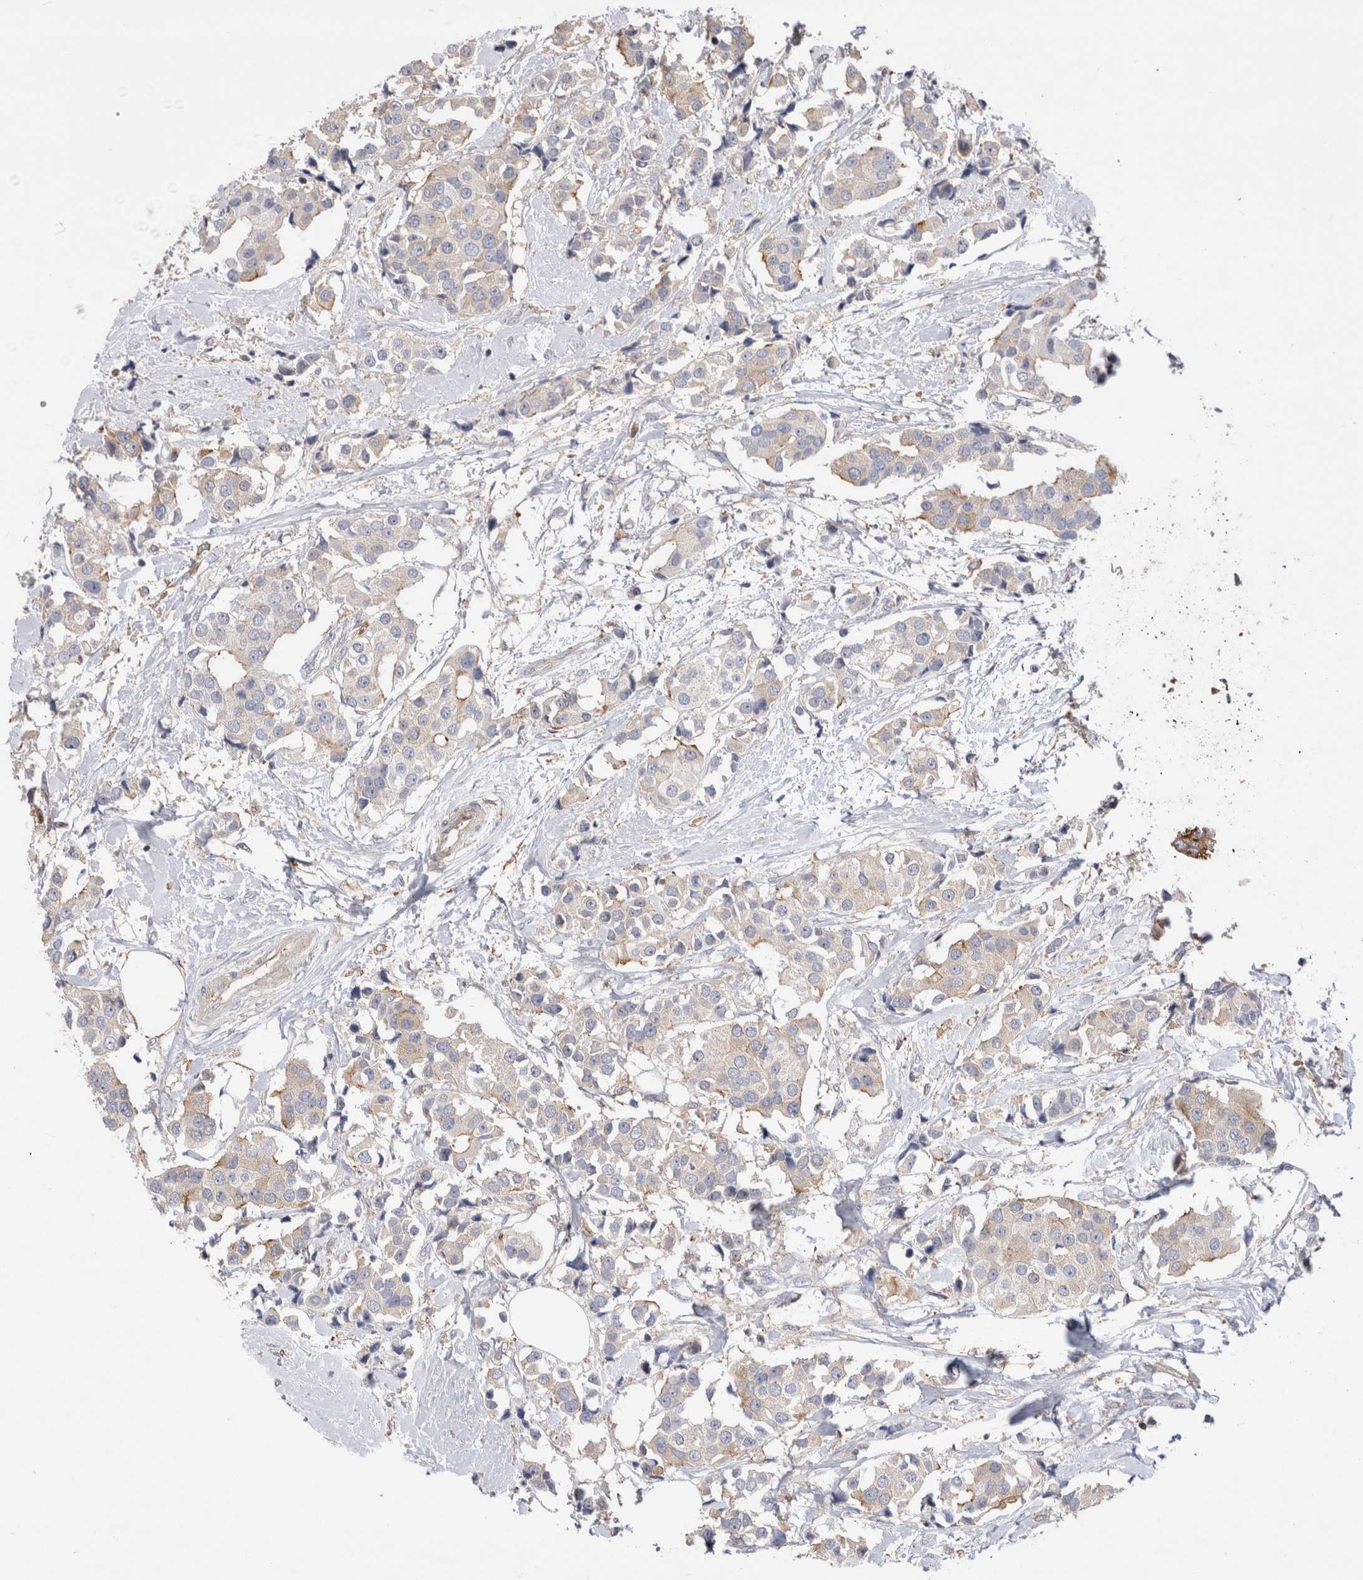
{"staining": {"intensity": "moderate", "quantity": "25%-75%", "location": "cytoplasmic/membranous"}, "tissue": "breast cancer", "cell_type": "Tumor cells", "image_type": "cancer", "snomed": [{"axis": "morphology", "description": "Normal tissue, NOS"}, {"axis": "morphology", "description": "Duct carcinoma"}, {"axis": "topography", "description": "Breast"}], "caption": "This image demonstrates immunohistochemistry staining of breast cancer, with medium moderate cytoplasmic/membranous staining in approximately 25%-75% of tumor cells.", "gene": "RAB11FIP1", "patient": {"sex": "female", "age": 39}}